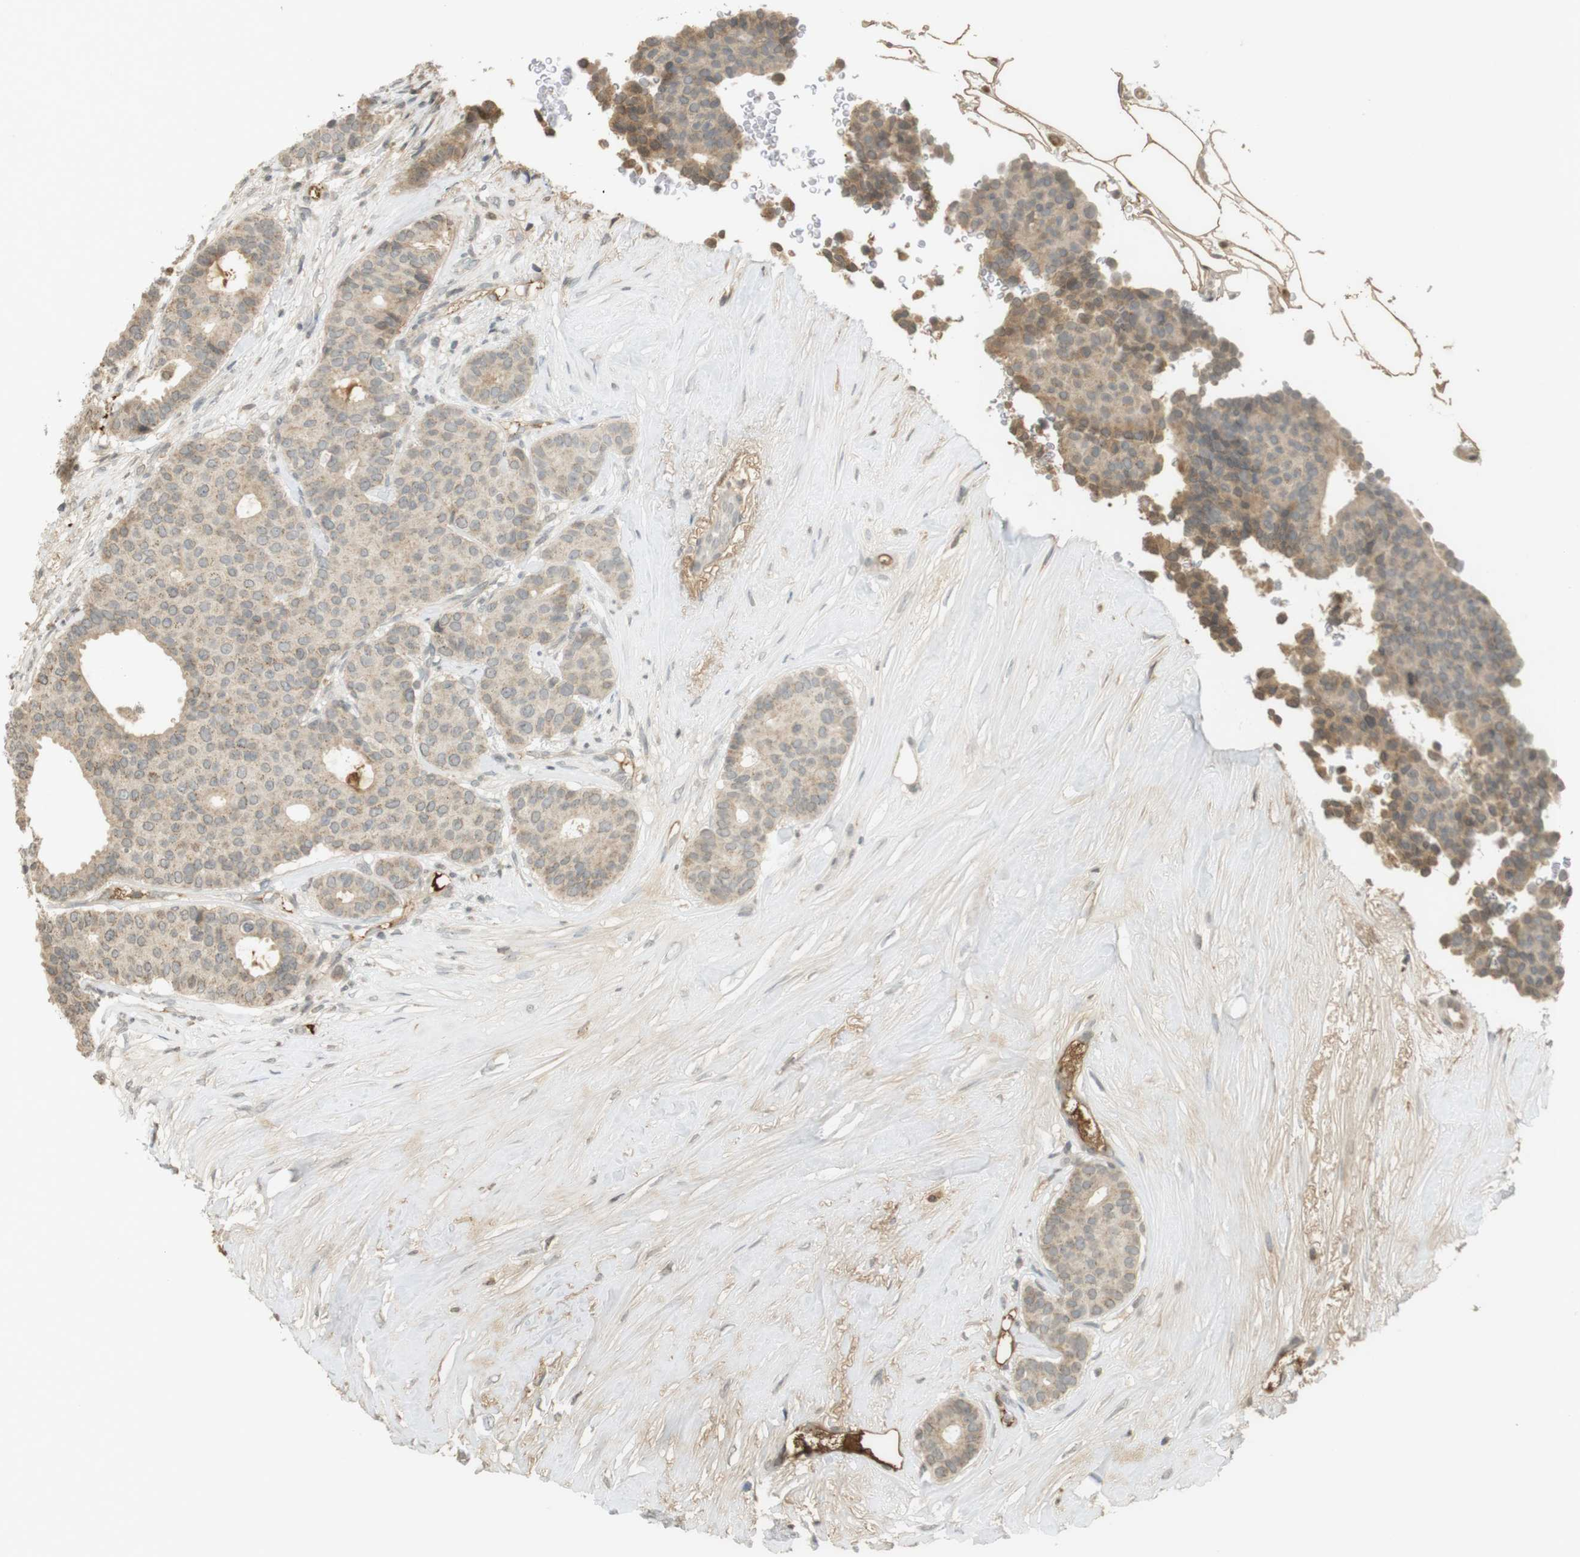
{"staining": {"intensity": "weak", "quantity": "<25%", "location": "cytoplasmic/membranous"}, "tissue": "breast cancer", "cell_type": "Tumor cells", "image_type": "cancer", "snomed": [{"axis": "morphology", "description": "Duct carcinoma"}, {"axis": "topography", "description": "Breast"}], "caption": "The IHC micrograph has no significant expression in tumor cells of breast cancer tissue.", "gene": "SRR", "patient": {"sex": "female", "age": 75}}